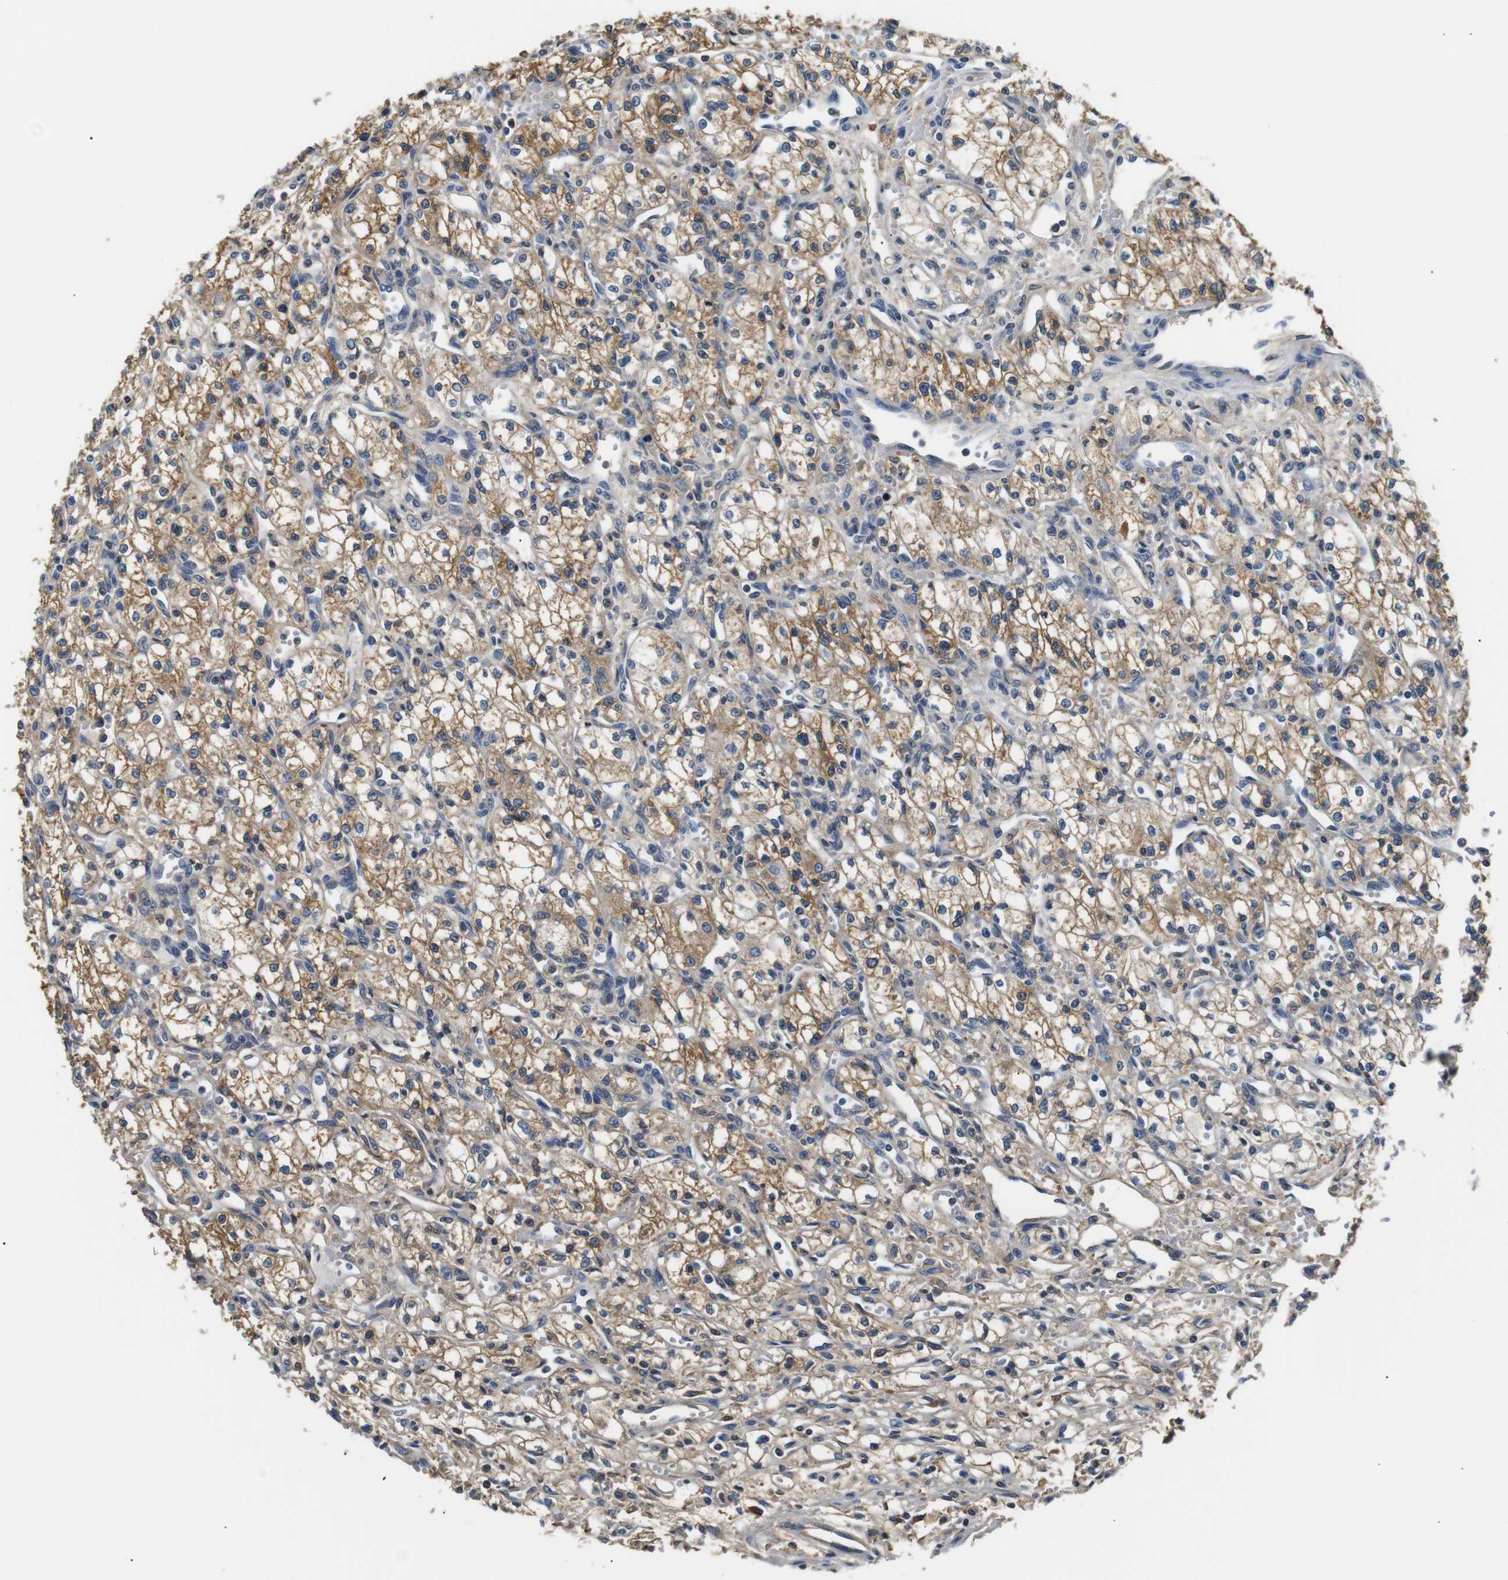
{"staining": {"intensity": "moderate", "quantity": ">75%", "location": "cytoplasmic/membranous"}, "tissue": "renal cancer", "cell_type": "Tumor cells", "image_type": "cancer", "snomed": [{"axis": "morphology", "description": "Normal tissue, NOS"}, {"axis": "morphology", "description": "Adenocarcinoma, NOS"}, {"axis": "topography", "description": "Kidney"}], "caption": "Moderate cytoplasmic/membranous protein positivity is identified in approximately >75% of tumor cells in renal cancer.", "gene": "LHCGR", "patient": {"sex": "male", "age": 59}}